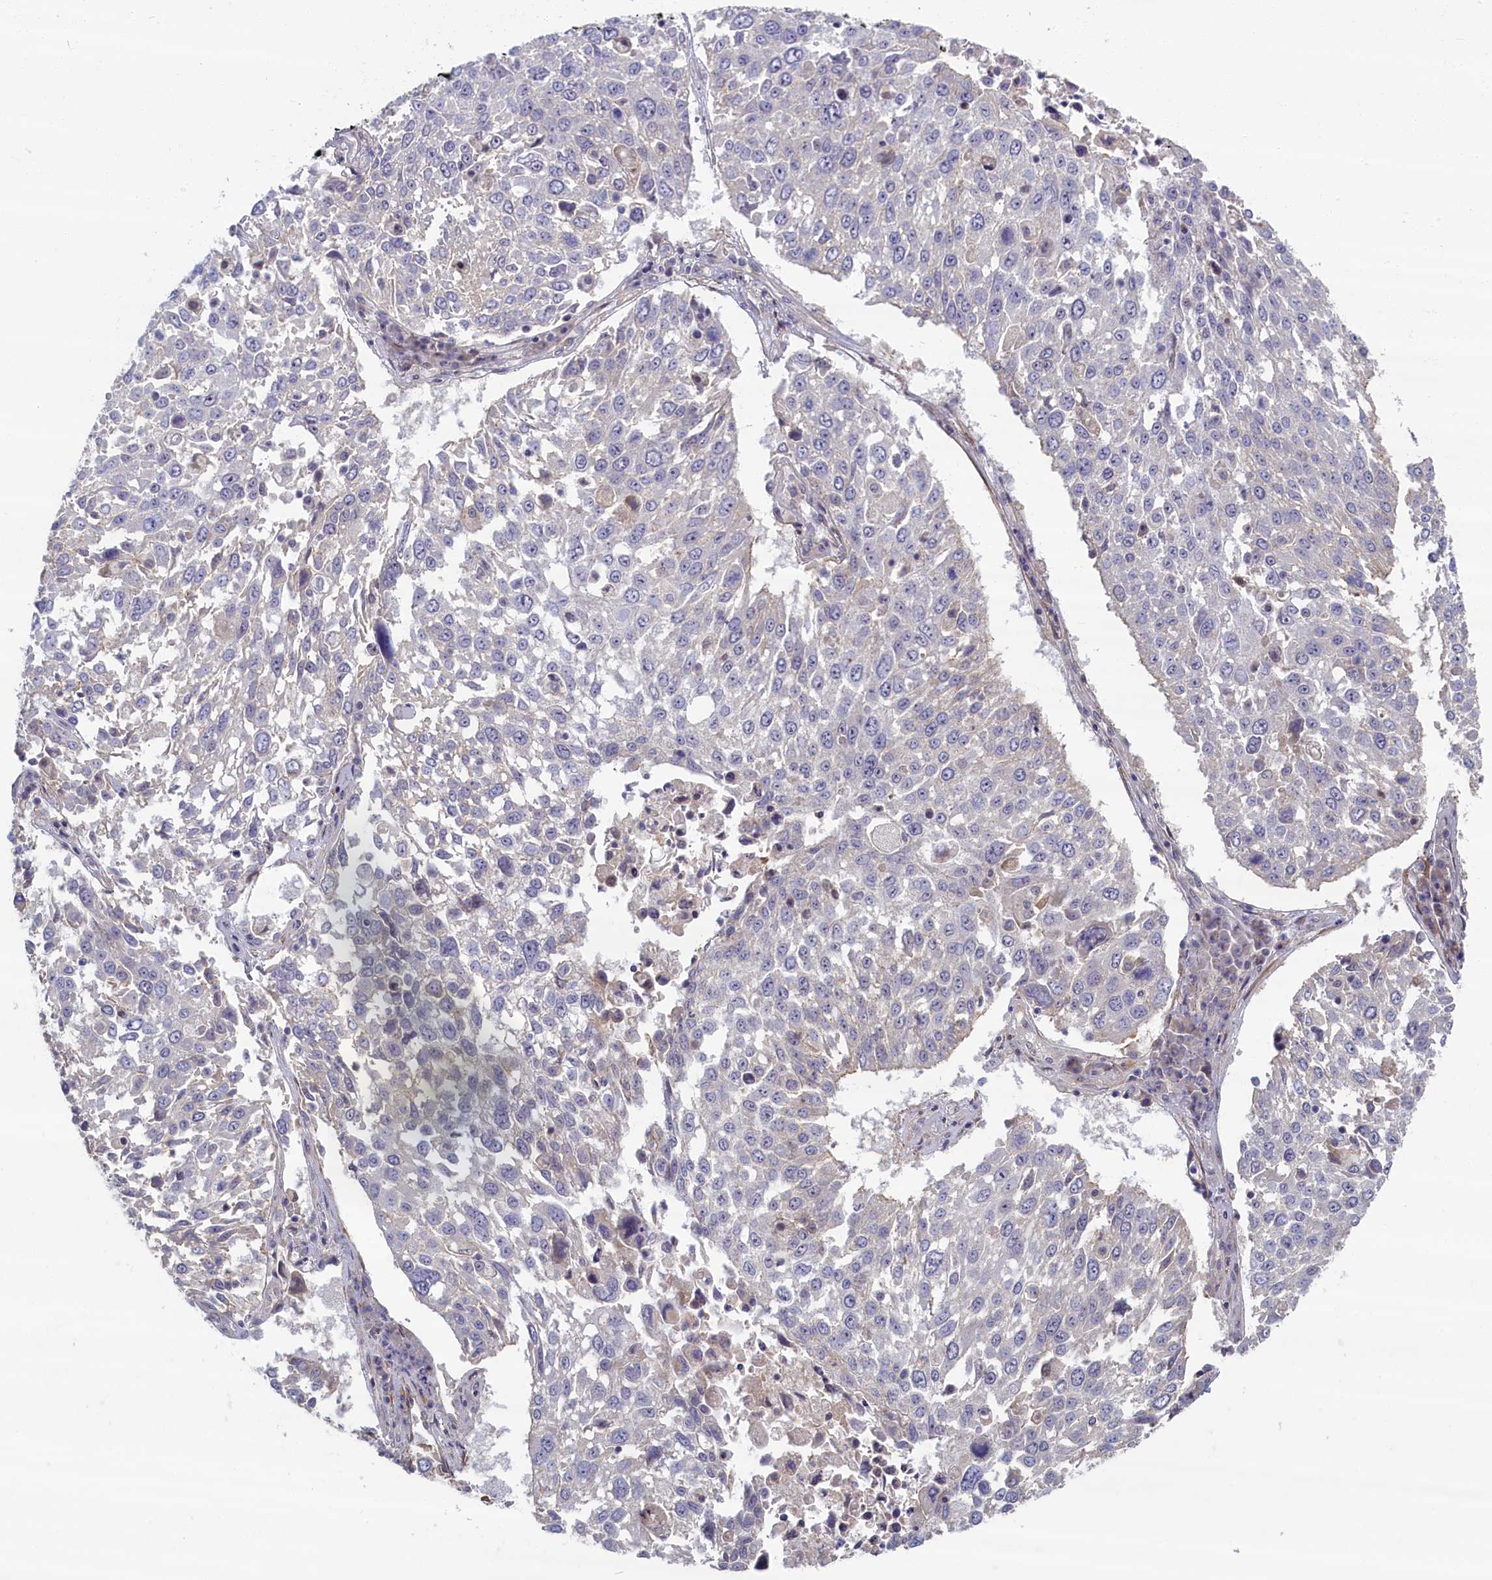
{"staining": {"intensity": "negative", "quantity": "none", "location": "none"}, "tissue": "lung cancer", "cell_type": "Tumor cells", "image_type": "cancer", "snomed": [{"axis": "morphology", "description": "Squamous cell carcinoma, NOS"}, {"axis": "topography", "description": "Lung"}], "caption": "There is no significant staining in tumor cells of lung squamous cell carcinoma.", "gene": "TRPM4", "patient": {"sex": "male", "age": 65}}